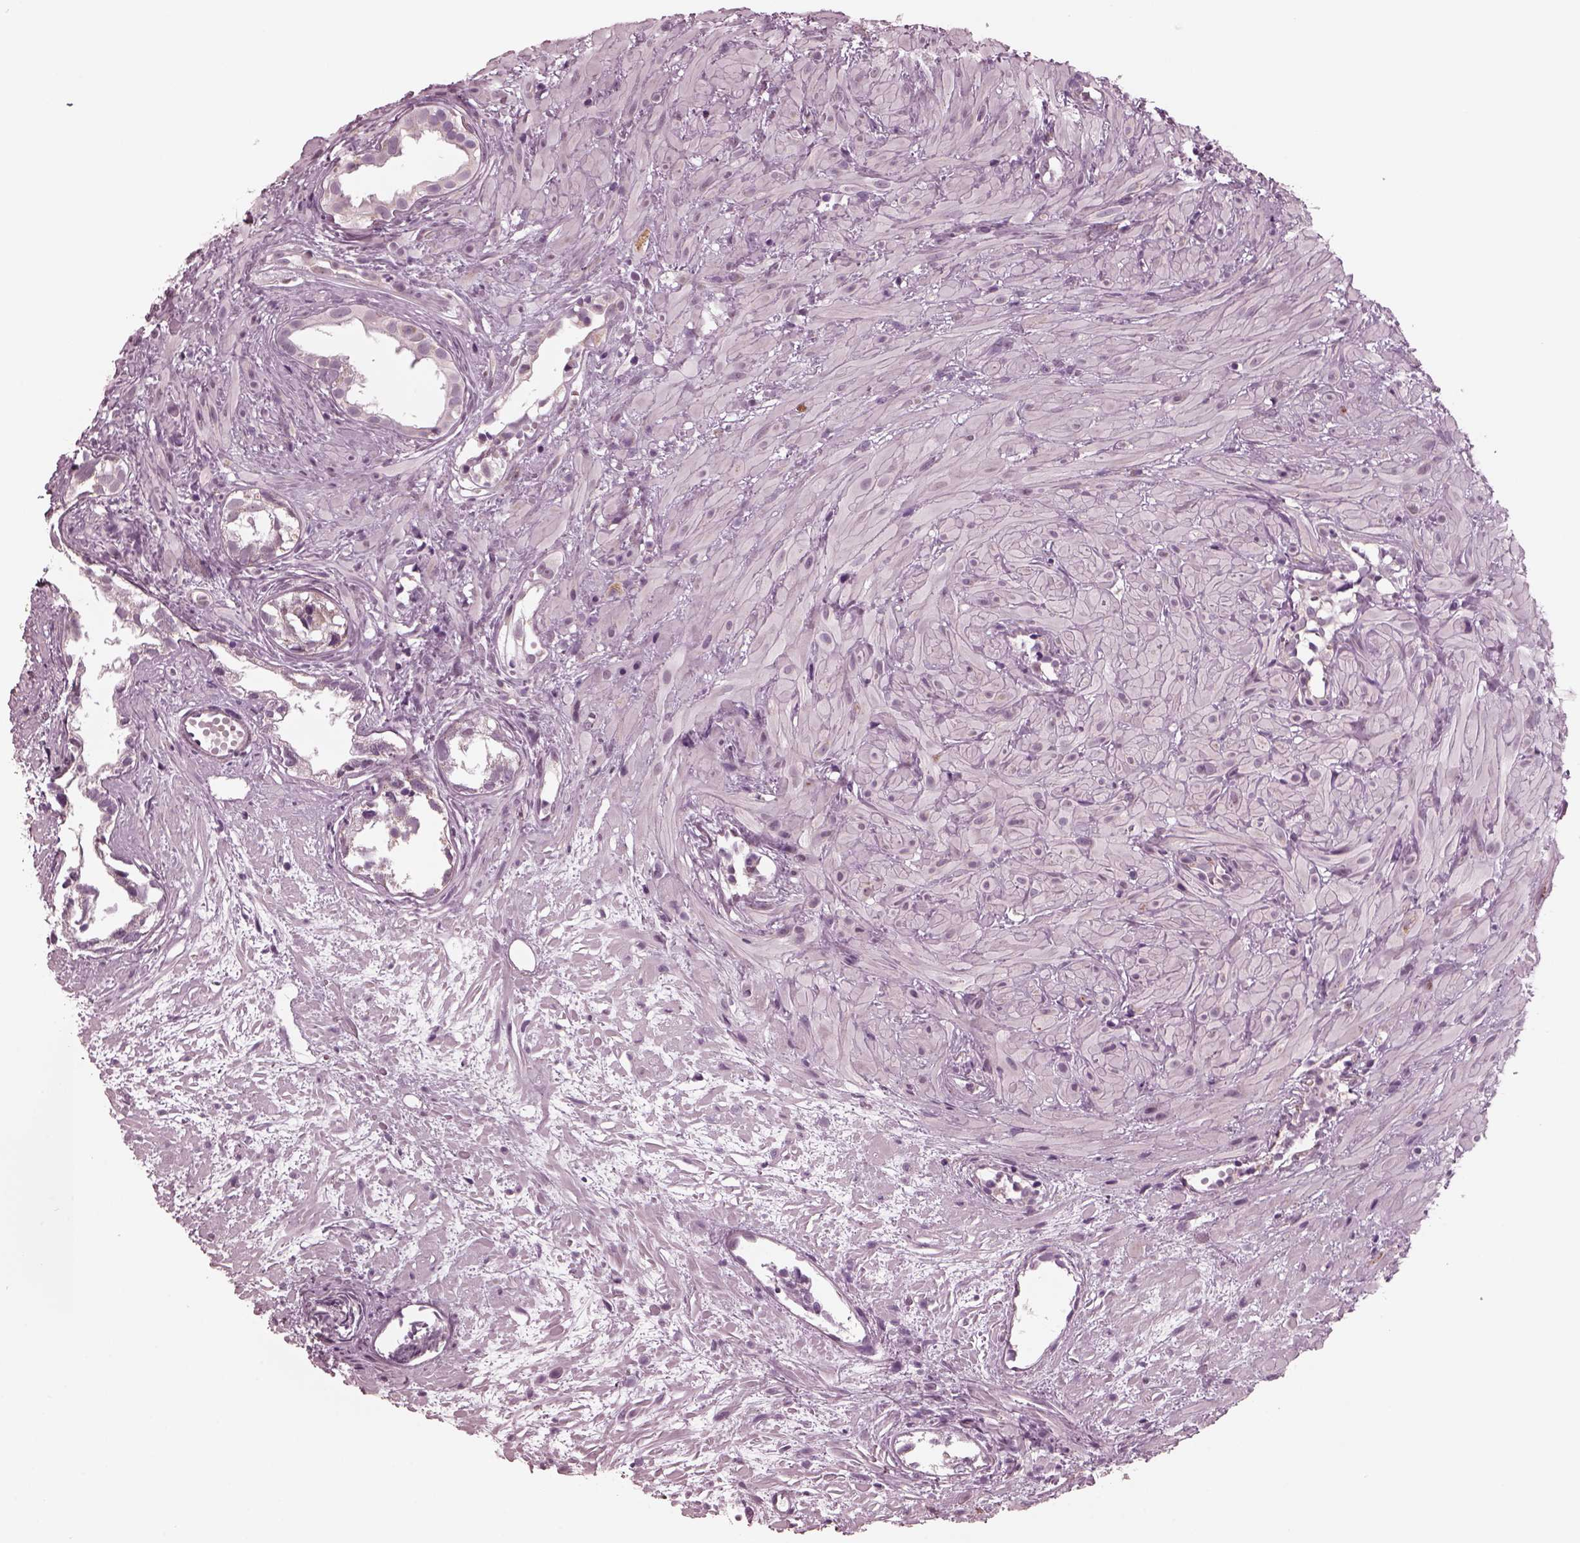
{"staining": {"intensity": "negative", "quantity": "none", "location": "none"}, "tissue": "prostate cancer", "cell_type": "Tumor cells", "image_type": "cancer", "snomed": [{"axis": "morphology", "description": "Adenocarcinoma, High grade"}, {"axis": "topography", "description": "Prostate"}], "caption": "The histopathology image reveals no staining of tumor cells in prostate cancer (adenocarcinoma (high-grade)).", "gene": "CELSR3", "patient": {"sex": "male", "age": 79}}